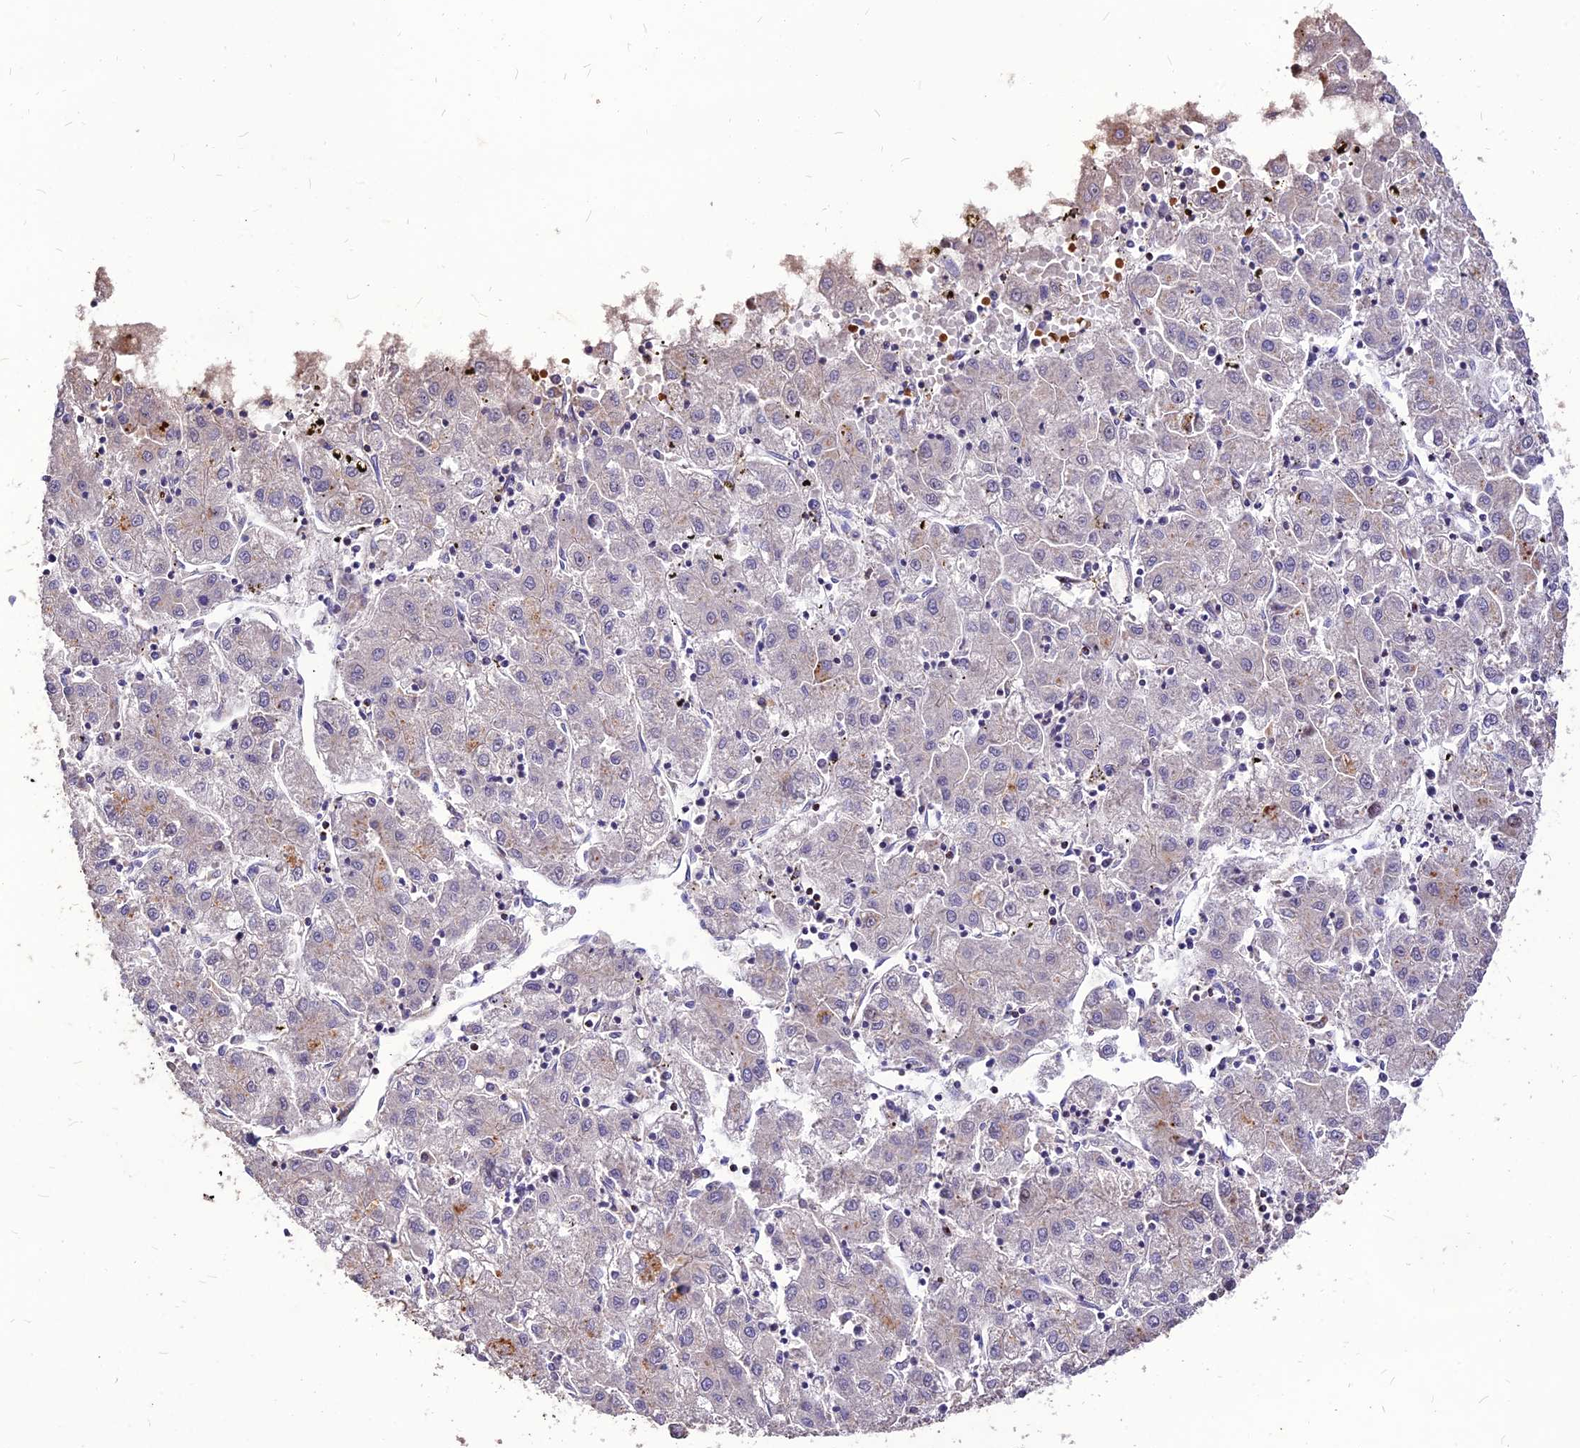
{"staining": {"intensity": "moderate", "quantity": "<25%", "location": "cytoplasmic/membranous"}, "tissue": "liver cancer", "cell_type": "Tumor cells", "image_type": "cancer", "snomed": [{"axis": "morphology", "description": "Carcinoma, Hepatocellular, NOS"}, {"axis": "topography", "description": "Liver"}], "caption": "Protein analysis of liver cancer tissue exhibits moderate cytoplasmic/membranous expression in about <25% of tumor cells.", "gene": "RIMOC1", "patient": {"sex": "male", "age": 72}}